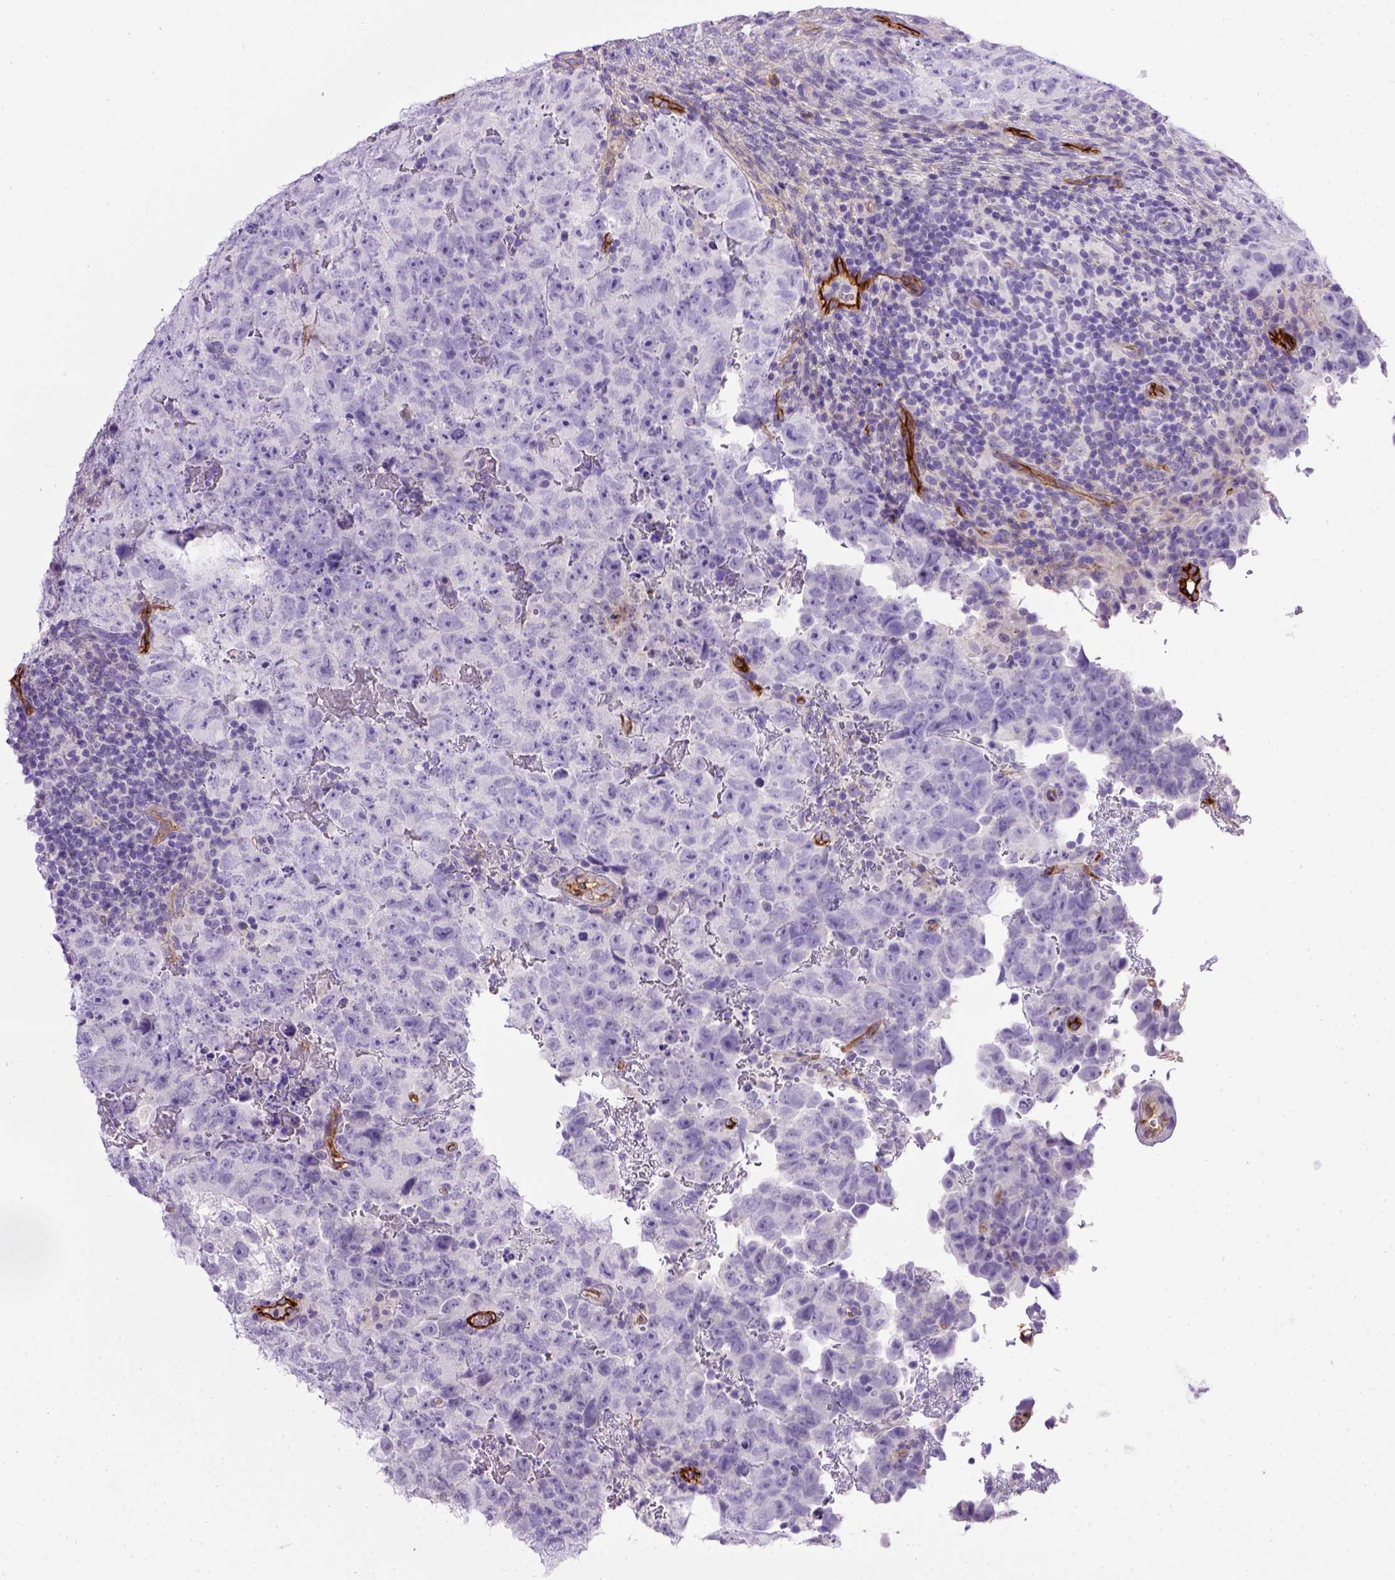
{"staining": {"intensity": "negative", "quantity": "none", "location": "none"}, "tissue": "testis cancer", "cell_type": "Tumor cells", "image_type": "cancer", "snomed": [{"axis": "morphology", "description": "Carcinoma, Embryonal, NOS"}, {"axis": "topography", "description": "Testis"}], "caption": "Tumor cells show no significant positivity in embryonal carcinoma (testis).", "gene": "ENG", "patient": {"sex": "male", "age": 24}}